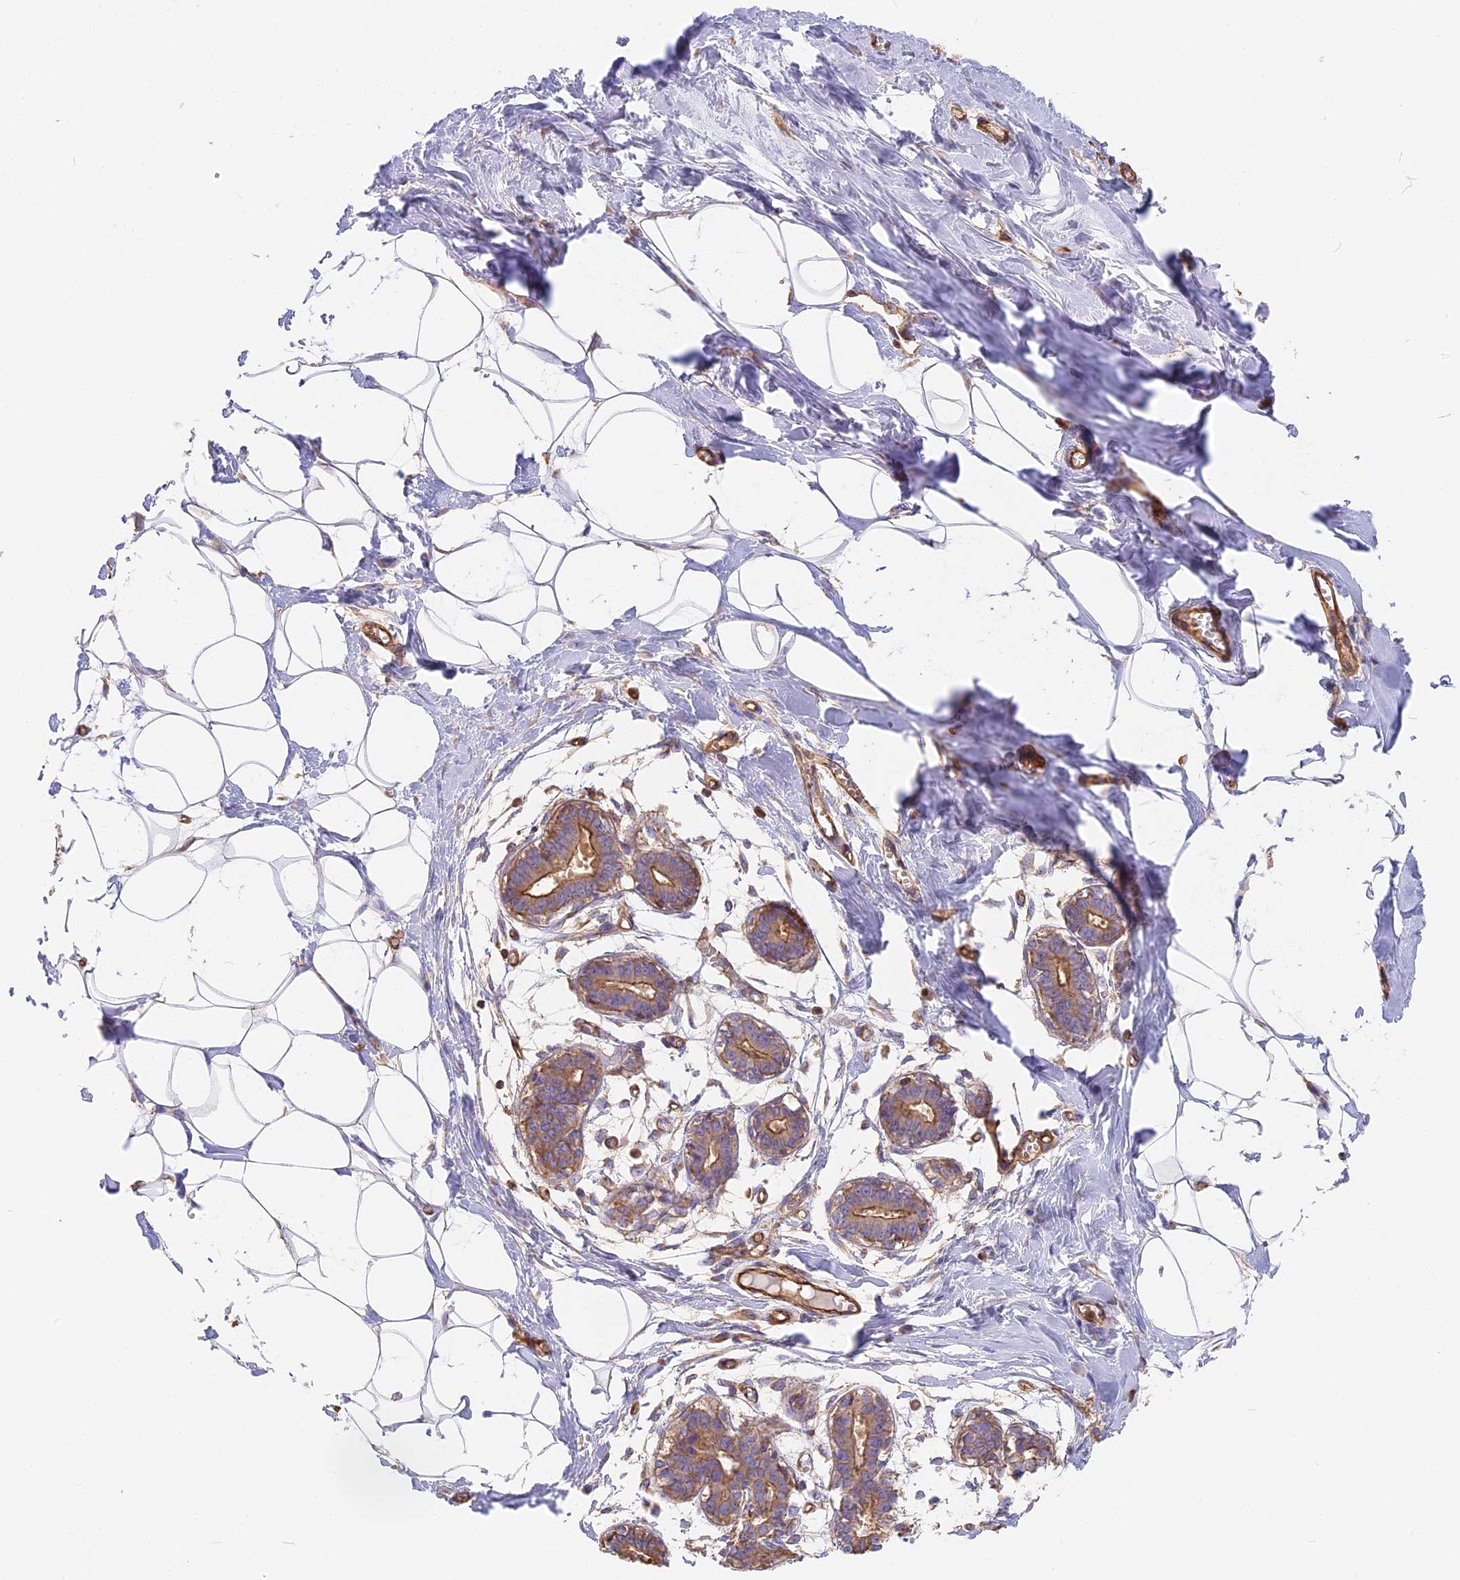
{"staining": {"intensity": "negative", "quantity": "none", "location": "none"}, "tissue": "breast", "cell_type": "Adipocytes", "image_type": "normal", "snomed": [{"axis": "morphology", "description": "Normal tissue, NOS"}, {"axis": "topography", "description": "Breast"}], "caption": "A high-resolution micrograph shows IHC staining of normal breast, which displays no significant positivity in adipocytes. (Immunohistochemistry (ihc), brightfield microscopy, high magnification).", "gene": "VPS18", "patient": {"sex": "female", "age": 27}}